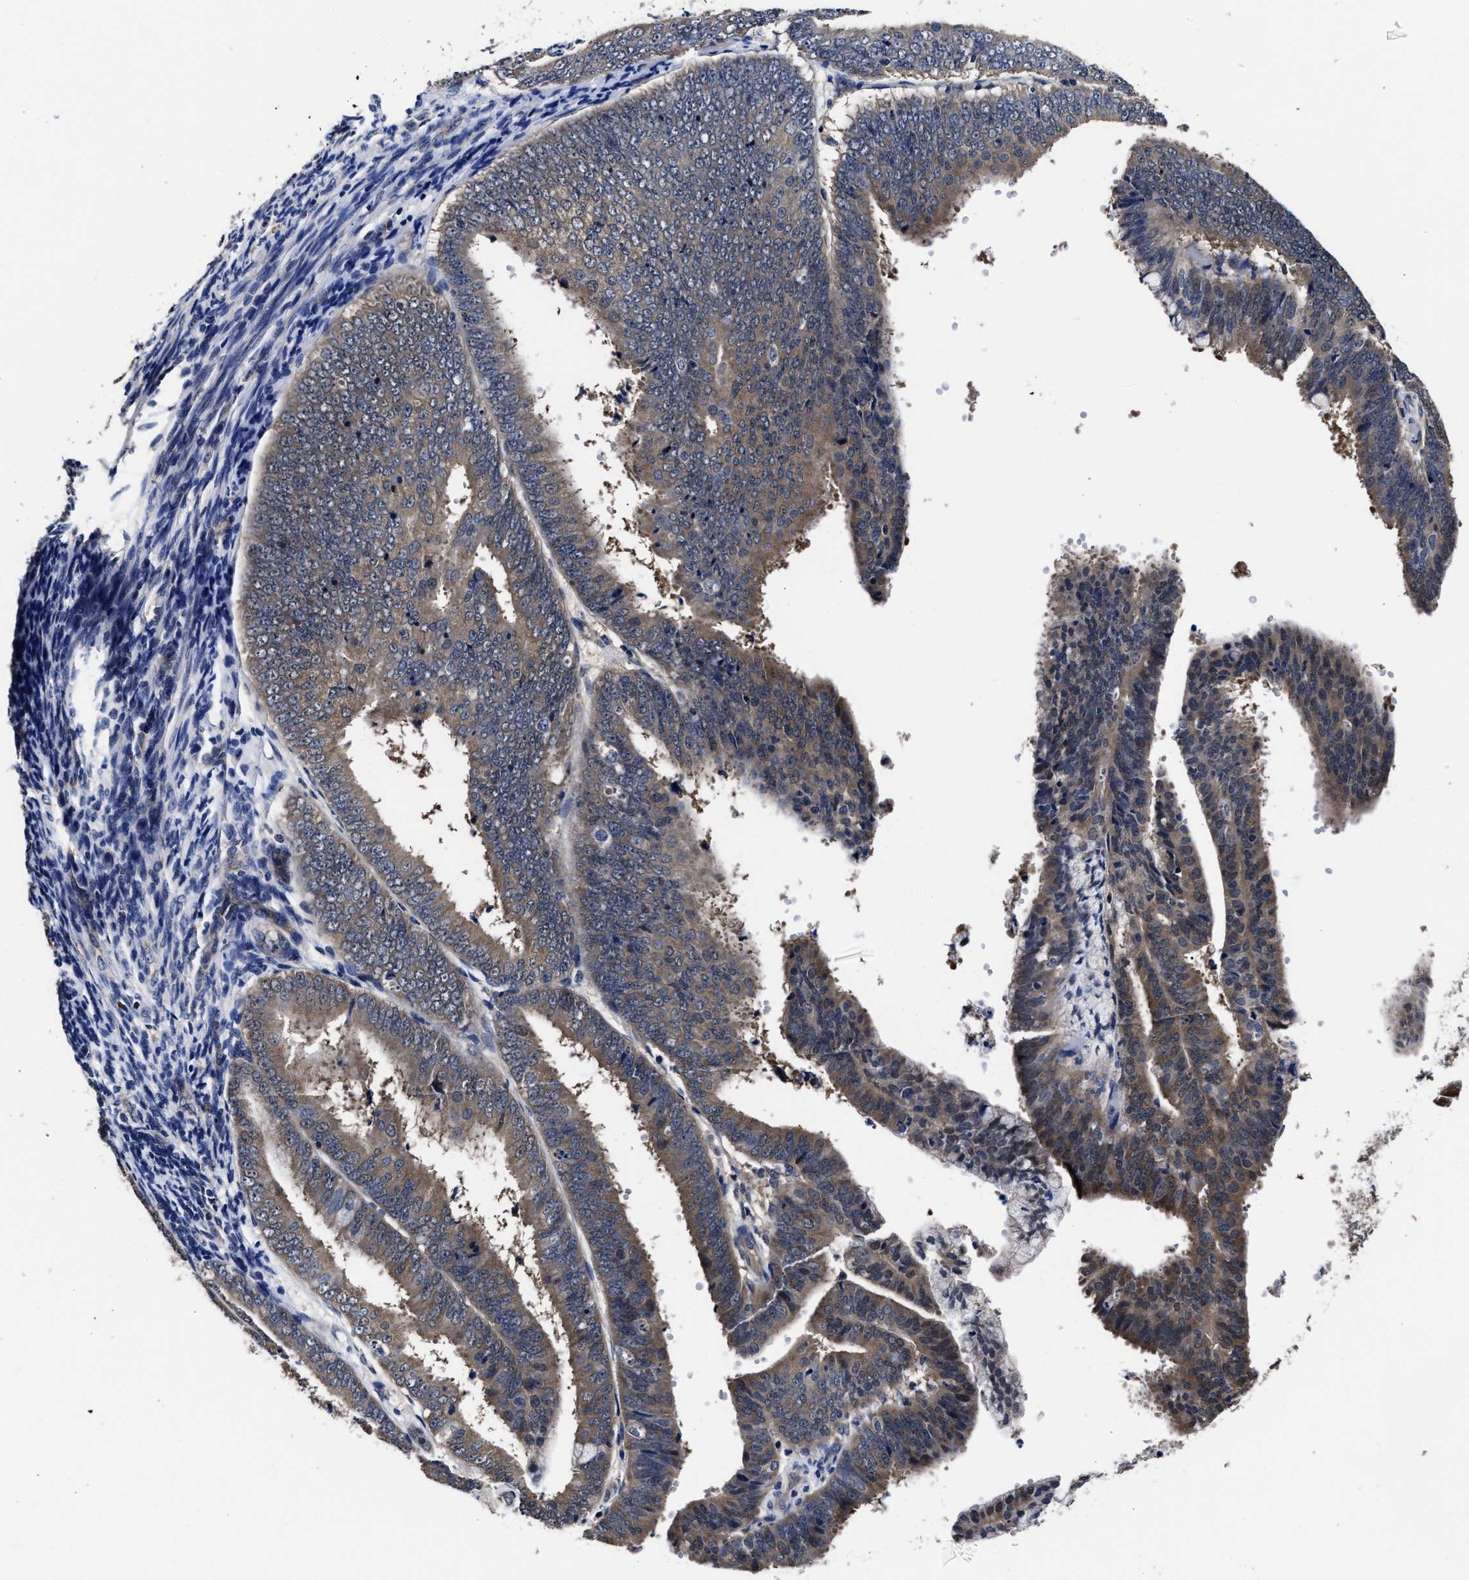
{"staining": {"intensity": "weak", "quantity": ">75%", "location": "cytoplasmic/membranous"}, "tissue": "endometrial cancer", "cell_type": "Tumor cells", "image_type": "cancer", "snomed": [{"axis": "morphology", "description": "Adenocarcinoma, NOS"}, {"axis": "topography", "description": "Endometrium"}], "caption": "Endometrial cancer was stained to show a protein in brown. There is low levels of weak cytoplasmic/membranous positivity in about >75% of tumor cells.", "gene": "SOCS5", "patient": {"sex": "female", "age": 63}}